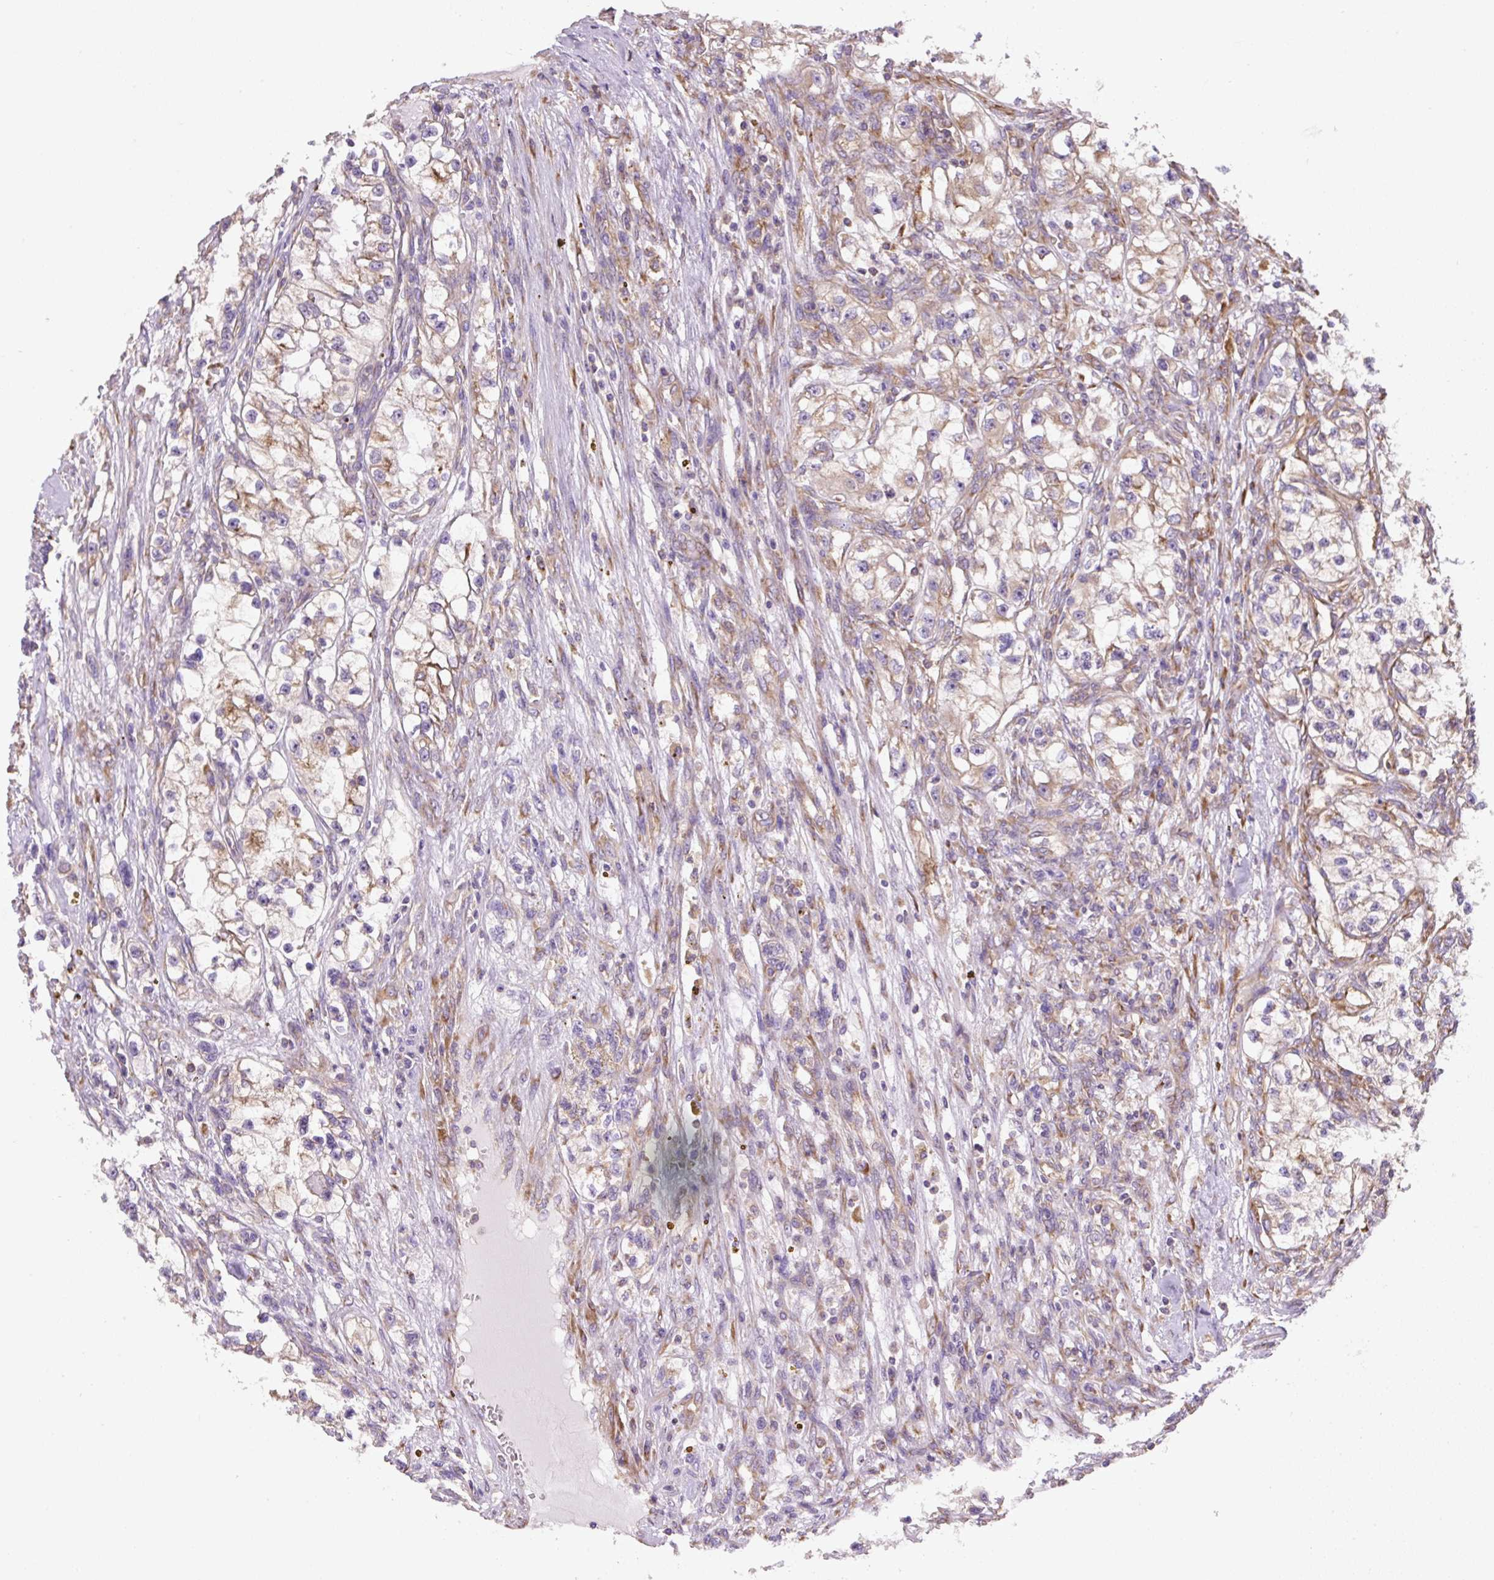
{"staining": {"intensity": "moderate", "quantity": "25%-75%", "location": "cytoplasmic/membranous"}, "tissue": "renal cancer", "cell_type": "Tumor cells", "image_type": "cancer", "snomed": [{"axis": "morphology", "description": "Adenocarcinoma, NOS"}, {"axis": "topography", "description": "Kidney"}], "caption": "Adenocarcinoma (renal) stained for a protein (brown) shows moderate cytoplasmic/membranous positive staining in about 25%-75% of tumor cells.", "gene": "RPS23", "patient": {"sex": "female", "age": 57}}